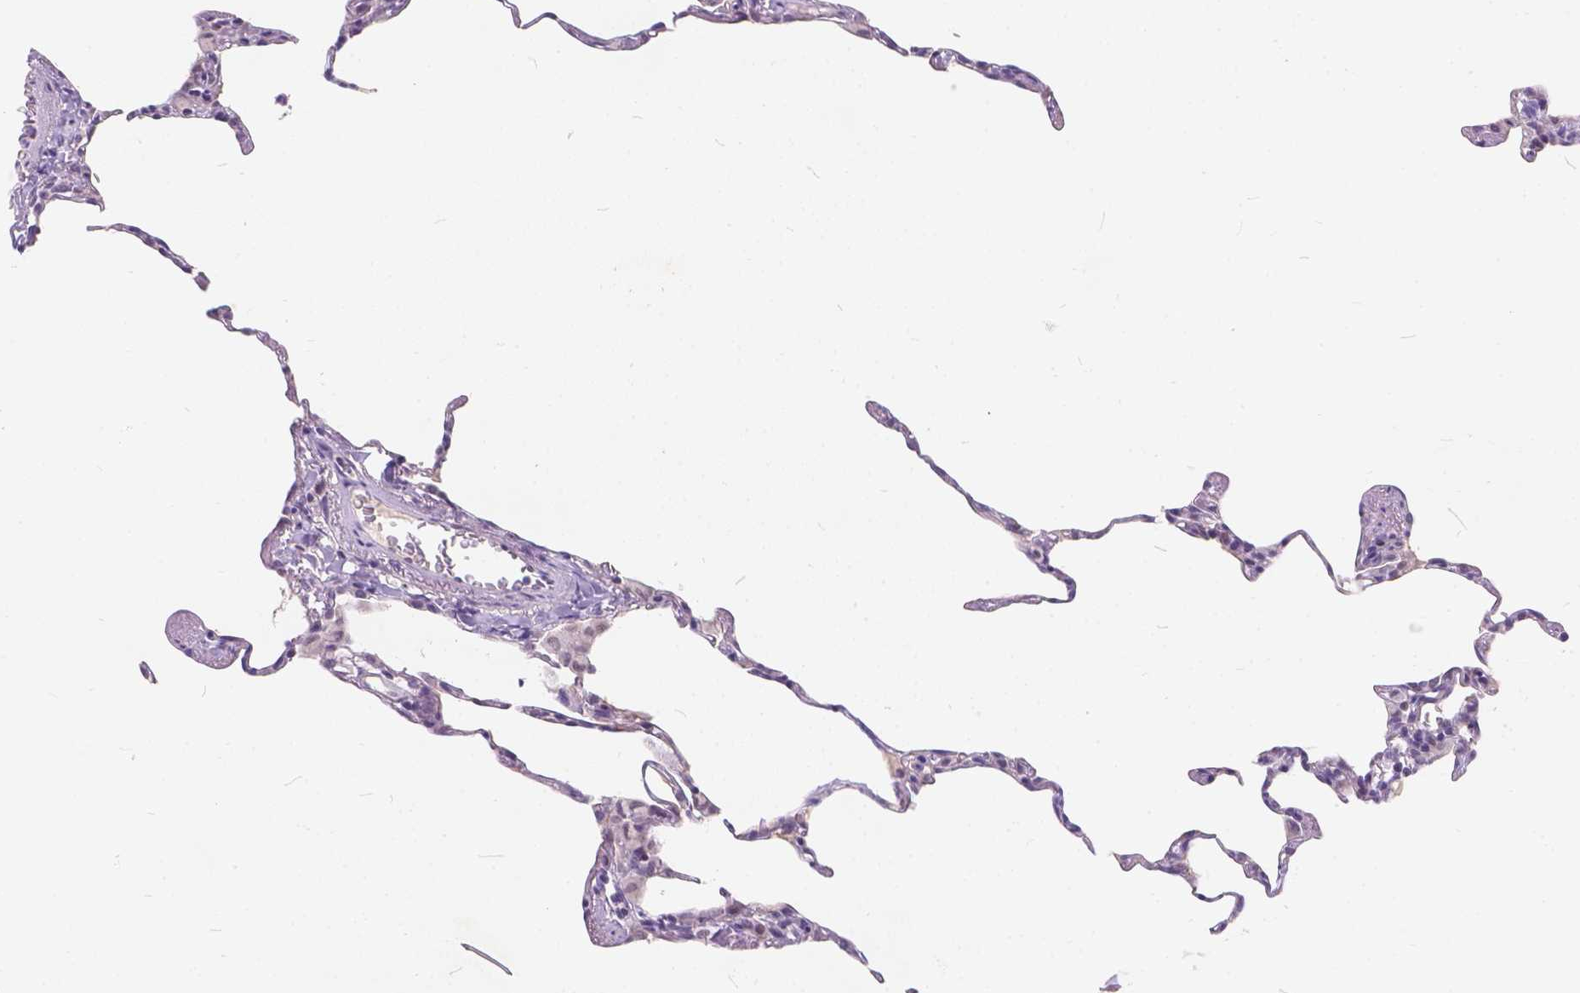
{"staining": {"intensity": "weak", "quantity": ">75%", "location": "nuclear"}, "tissue": "lung", "cell_type": "Alveolar cells", "image_type": "normal", "snomed": [{"axis": "morphology", "description": "Normal tissue, NOS"}, {"axis": "topography", "description": "Lung"}], "caption": "The immunohistochemical stain highlights weak nuclear positivity in alveolar cells of unremarkable lung. The protein is stained brown, and the nuclei are stained in blue (DAB IHC with brightfield microscopy, high magnification).", "gene": "FAM53A", "patient": {"sex": "female", "age": 57}}